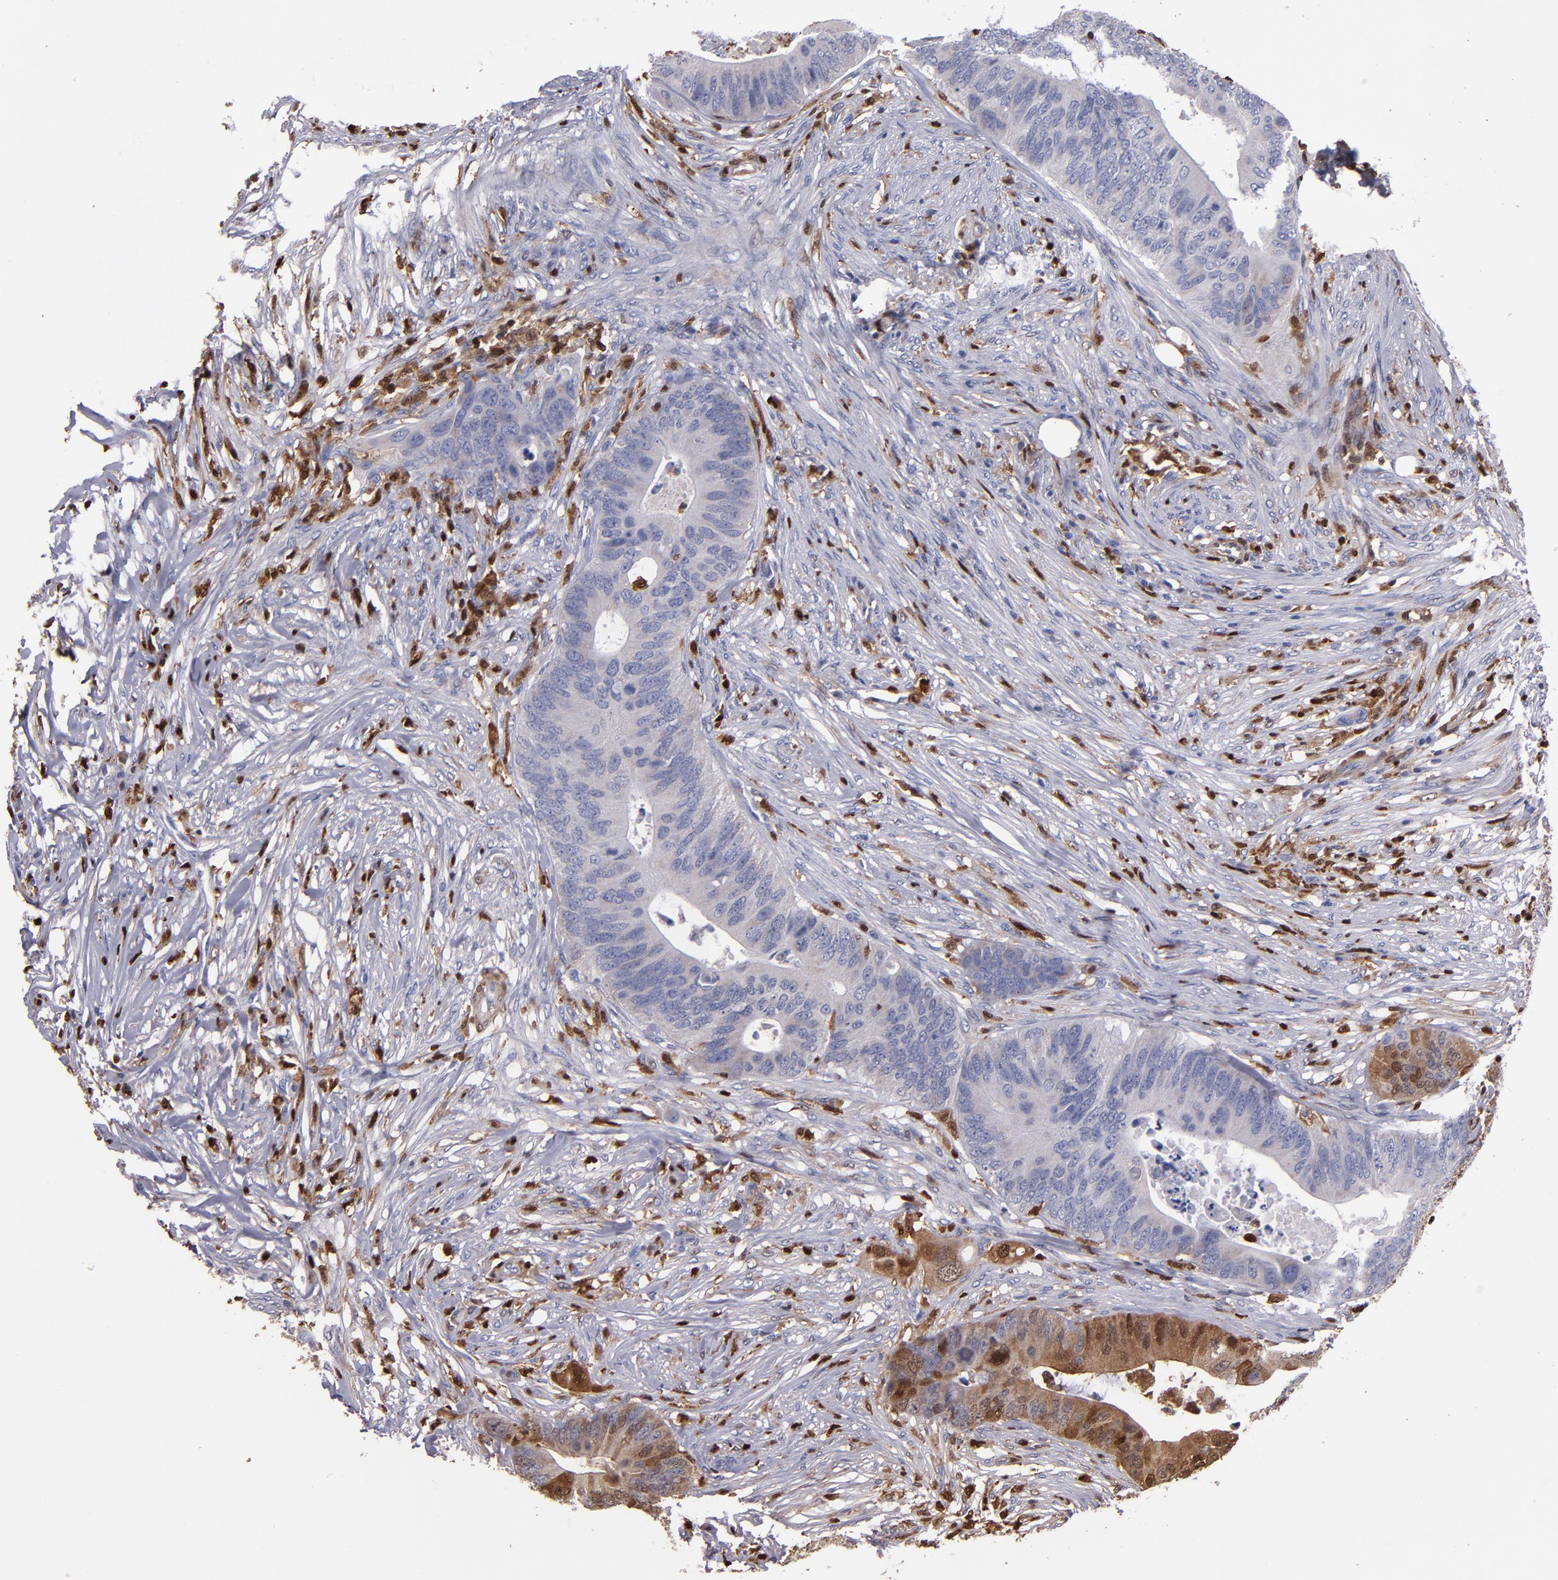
{"staining": {"intensity": "moderate", "quantity": "<25%", "location": "cytoplasmic/membranous,nuclear"}, "tissue": "colorectal cancer", "cell_type": "Tumor cells", "image_type": "cancer", "snomed": [{"axis": "morphology", "description": "Adenocarcinoma, NOS"}, {"axis": "topography", "description": "Colon"}], "caption": "Immunohistochemistry (IHC) staining of adenocarcinoma (colorectal), which reveals low levels of moderate cytoplasmic/membranous and nuclear positivity in about <25% of tumor cells indicating moderate cytoplasmic/membranous and nuclear protein staining. The staining was performed using DAB (brown) for protein detection and nuclei were counterstained in hematoxylin (blue).", "gene": "S100A4", "patient": {"sex": "male", "age": 71}}